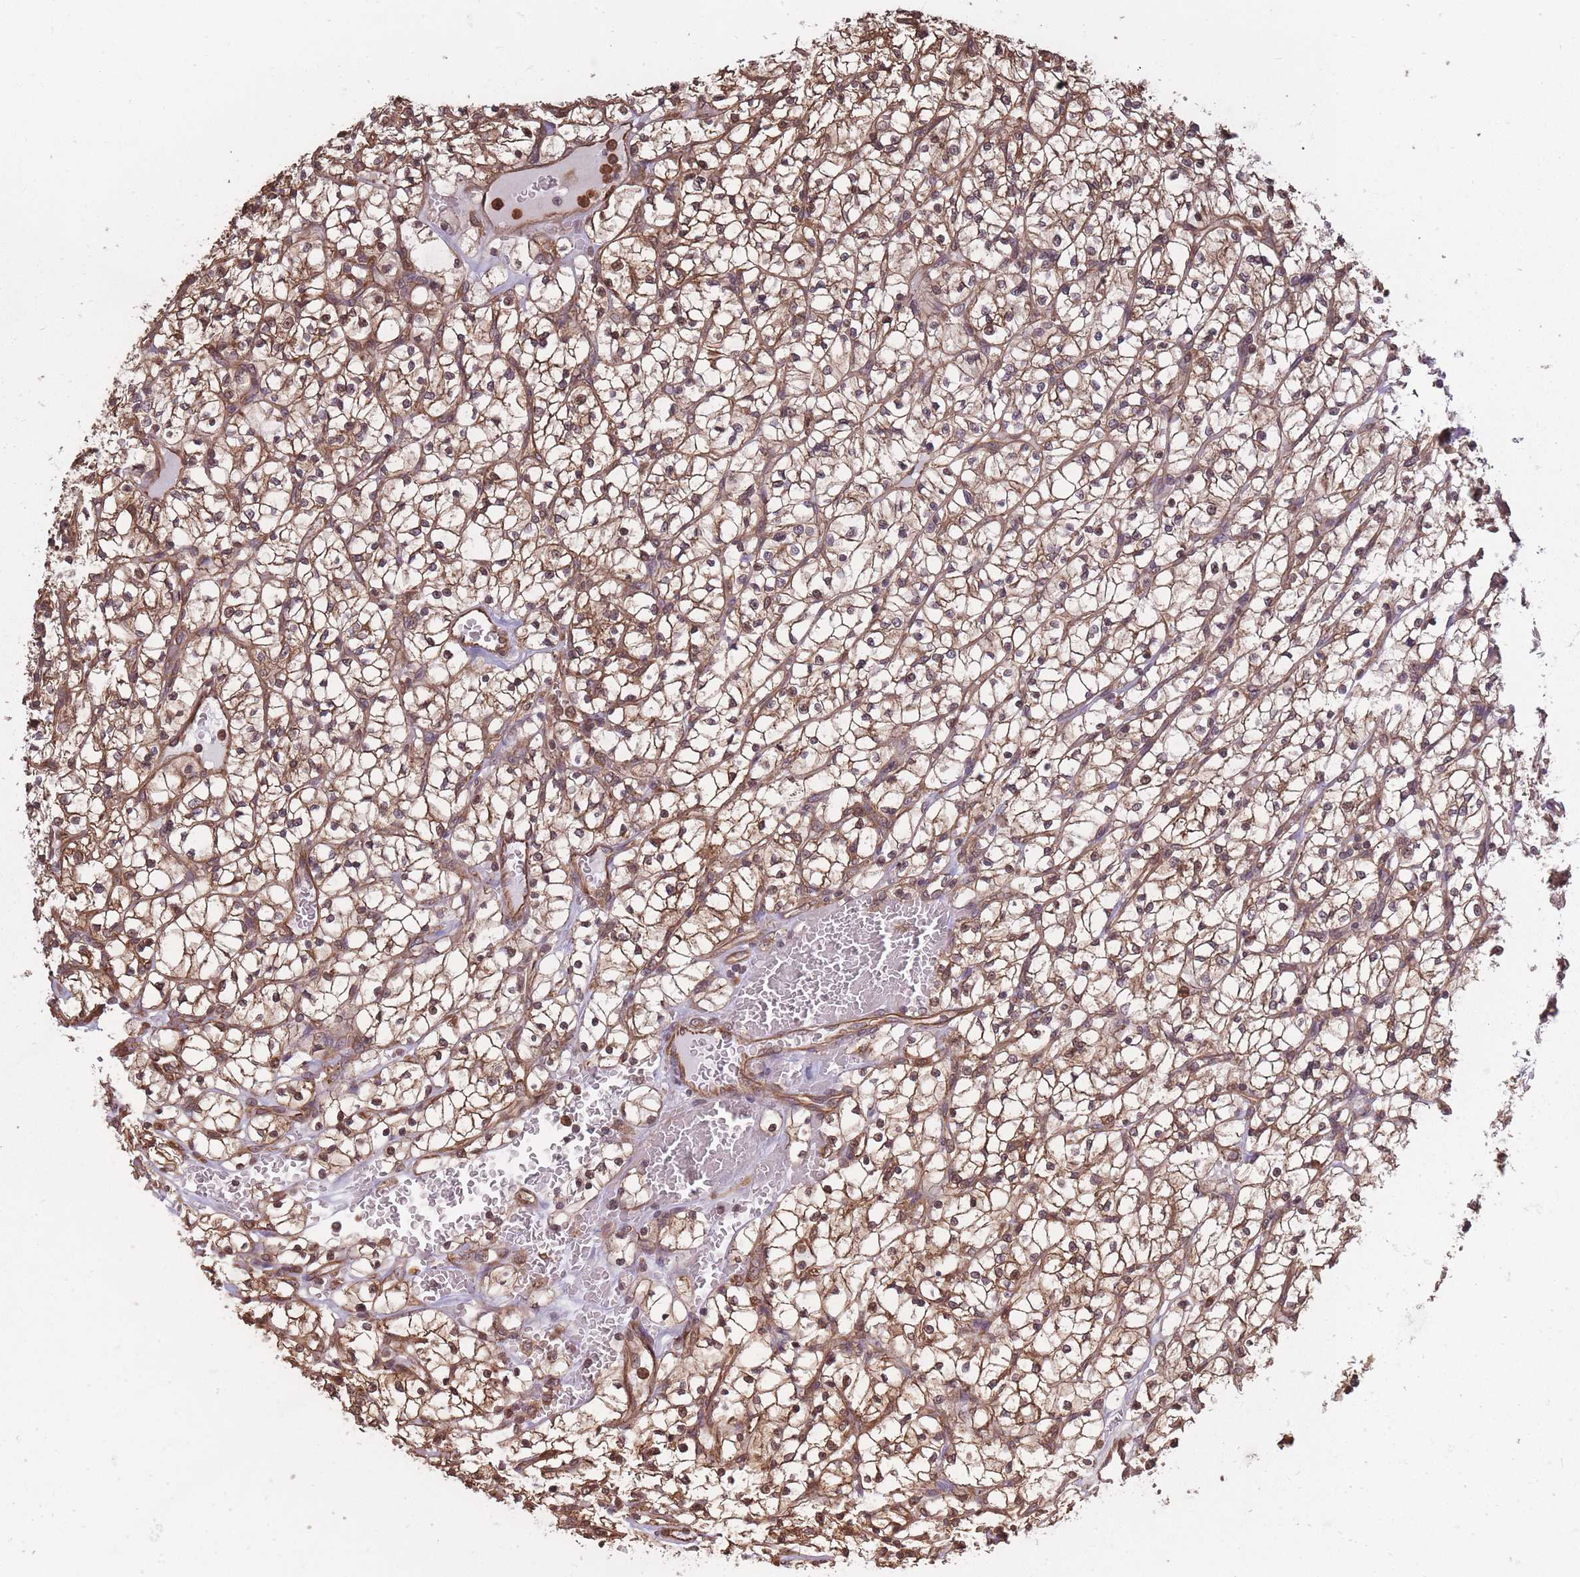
{"staining": {"intensity": "moderate", "quantity": ">75%", "location": "cytoplasmic/membranous"}, "tissue": "renal cancer", "cell_type": "Tumor cells", "image_type": "cancer", "snomed": [{"axis": "morphology", "description": "Adenocarcinoma, NOS"}, {"axis": "topography", "description": "Kidney"}], "caption": "A medium amount of moderate cytoplasmic/membranous staining is identified in about >75% of tumor cells in renal cancer (adenocarcinoma) tissue.", "gene": "ARL13B", "patient": {"sex": "female", "age": 64}}